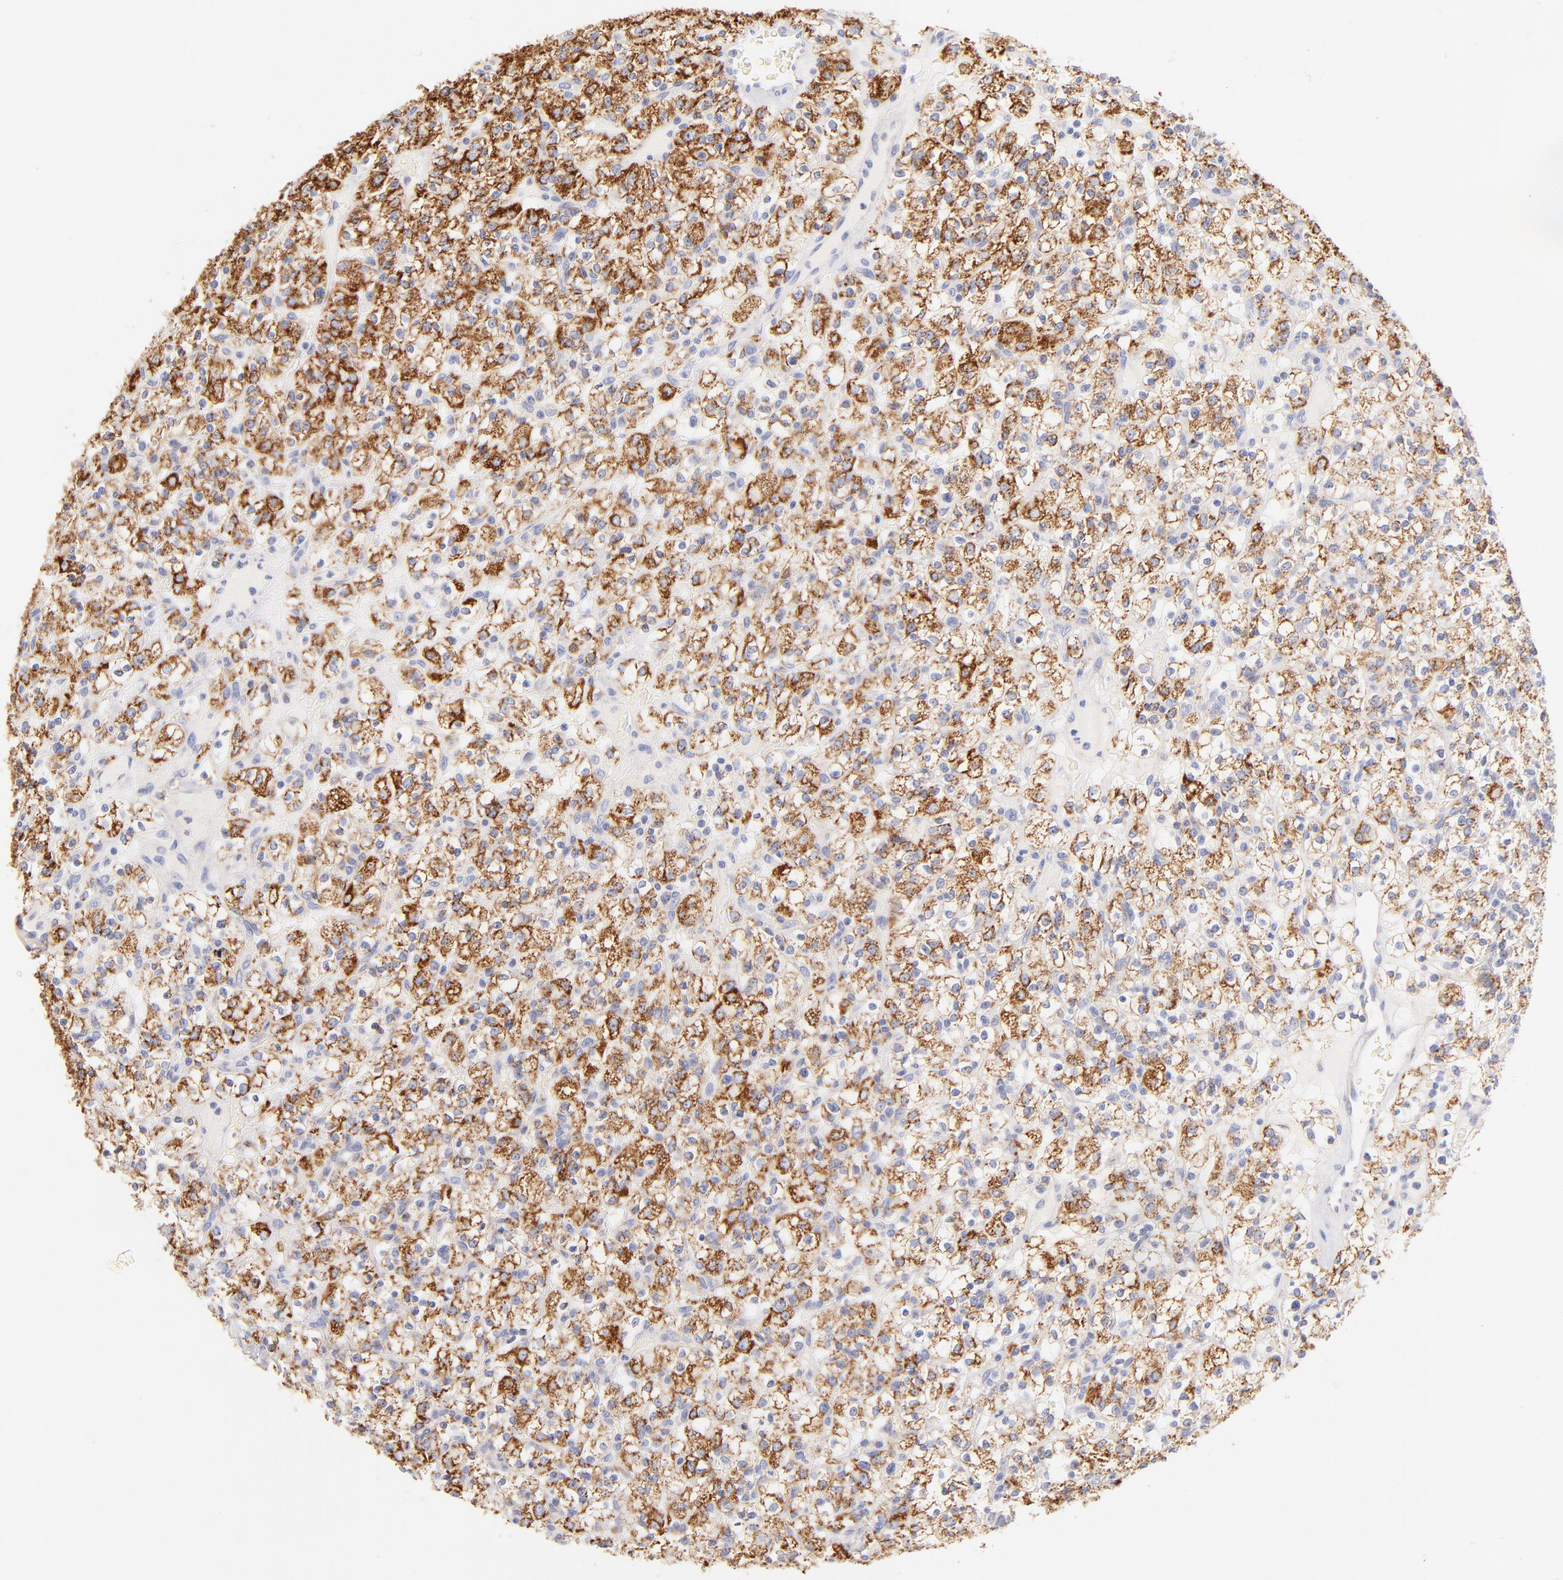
{"staining": {"intensity": "strong", "quantity": ">75%", "location": "cytoplasmic/membranous"}, "tissue": "renal cancer", "cell_type": "Tumor cells", "image_type": "cancer", "snomed": [{"axis": "morphology", "description": "Normal tissue, NOS"}, {"axis": "morphology", "description": "Adenocarcinoma, NOS"}, {"axis": "topography", "description": "Kidney"}], "caption": "The micrograph demonstrates a brown stain indicating the presence of a protein in the cytoplasmic/membranous of tumor cells in adenocarcinoma (renal).", "gene": "AIFM1", "patient": {"sex": "female", "age": 72}}